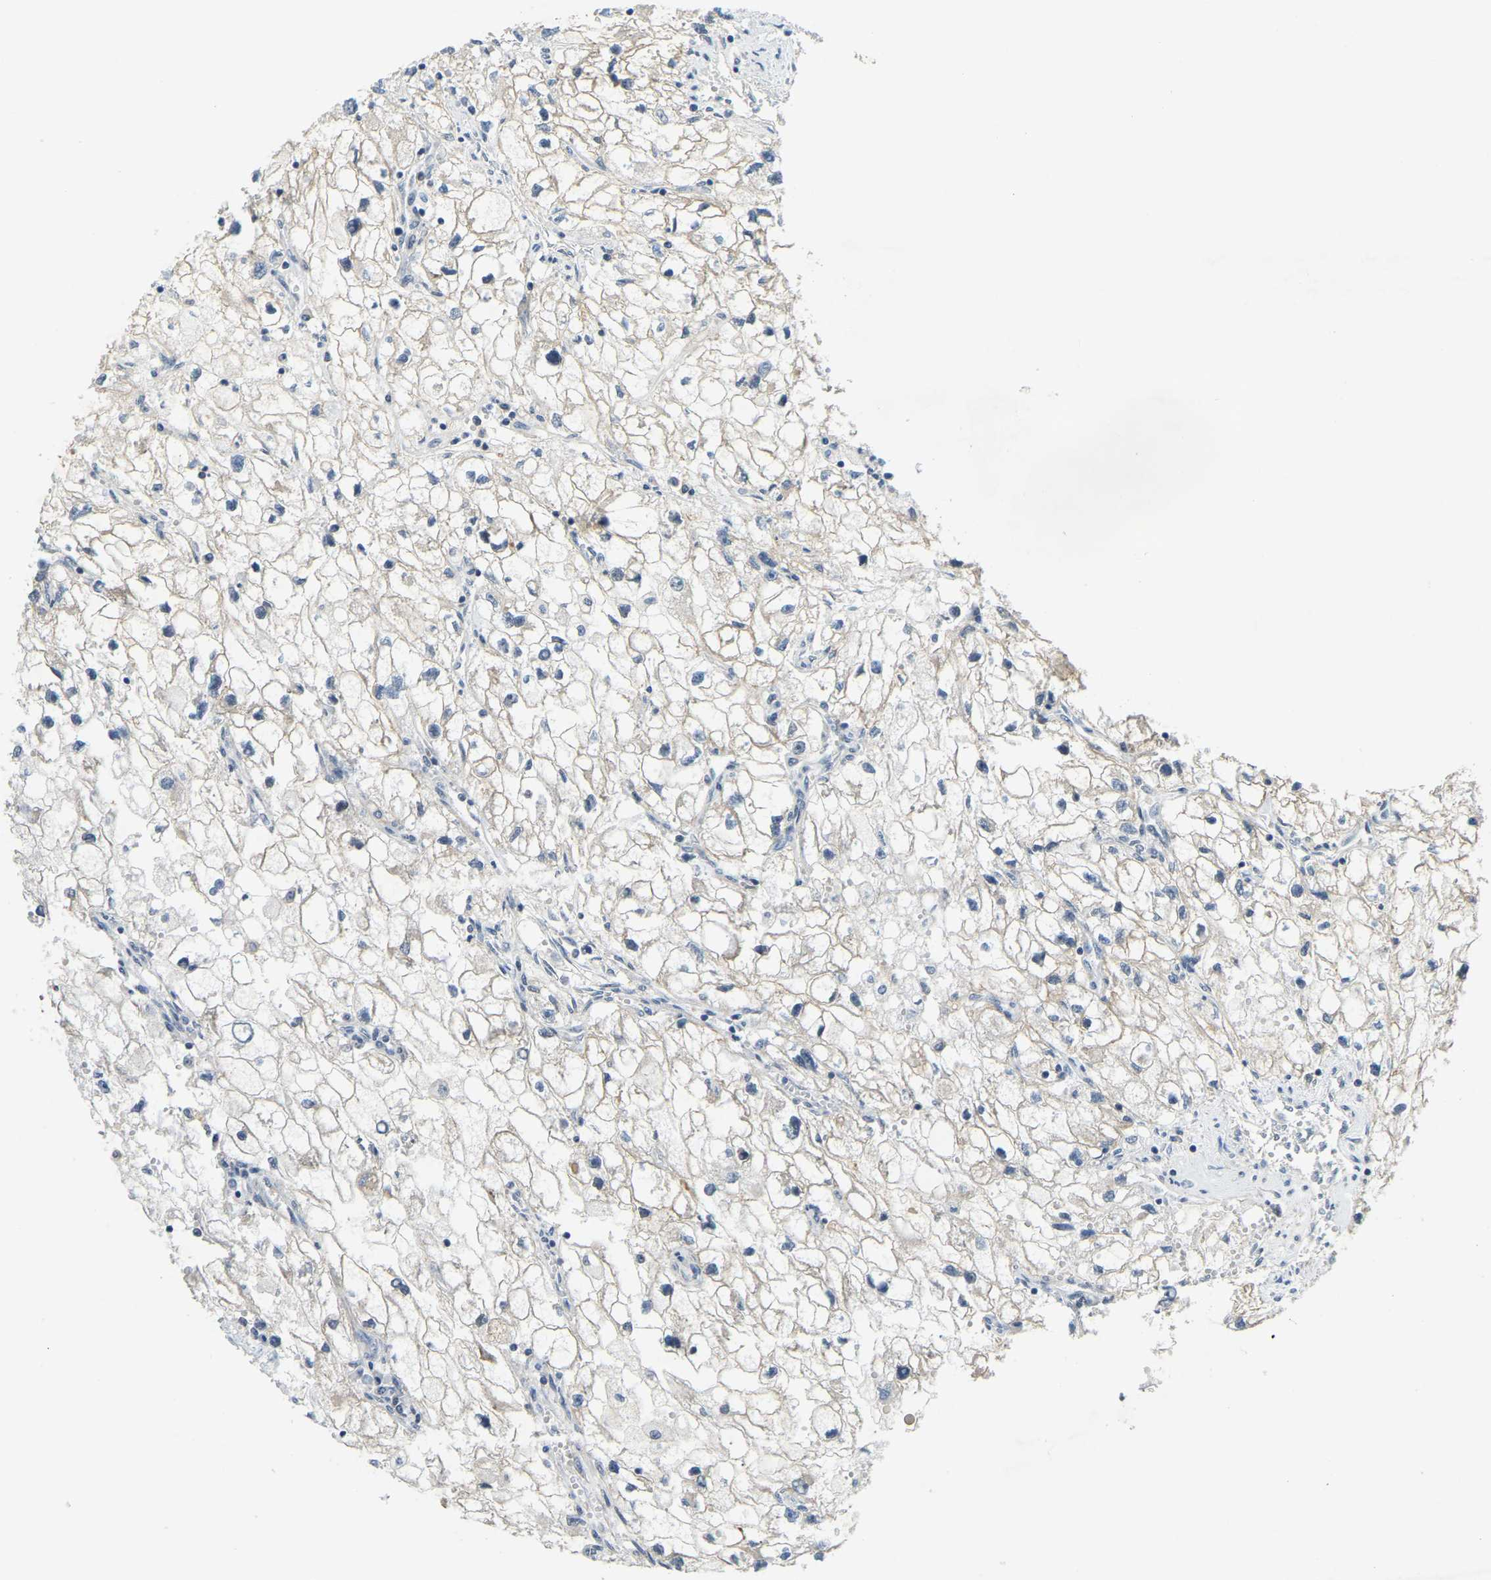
{"staining": {"intensity": "negative", "quantity": "none", "location": "none"}, "tissue": "renal cancer", "cell_type": "Tumor cells", "image_type": "cancer", "snomed": [{"axis": "morphology", "description": "Adenocarcinoma, NOS"}, {"axis": "topography", "description": "Kidney"}], "caption": "A histopathology image of human adenocarcinoma (renal) is negative for staining in tumor cells.", "gene": "AHNAK", "patient": {"sex": "female", "age": 70}}